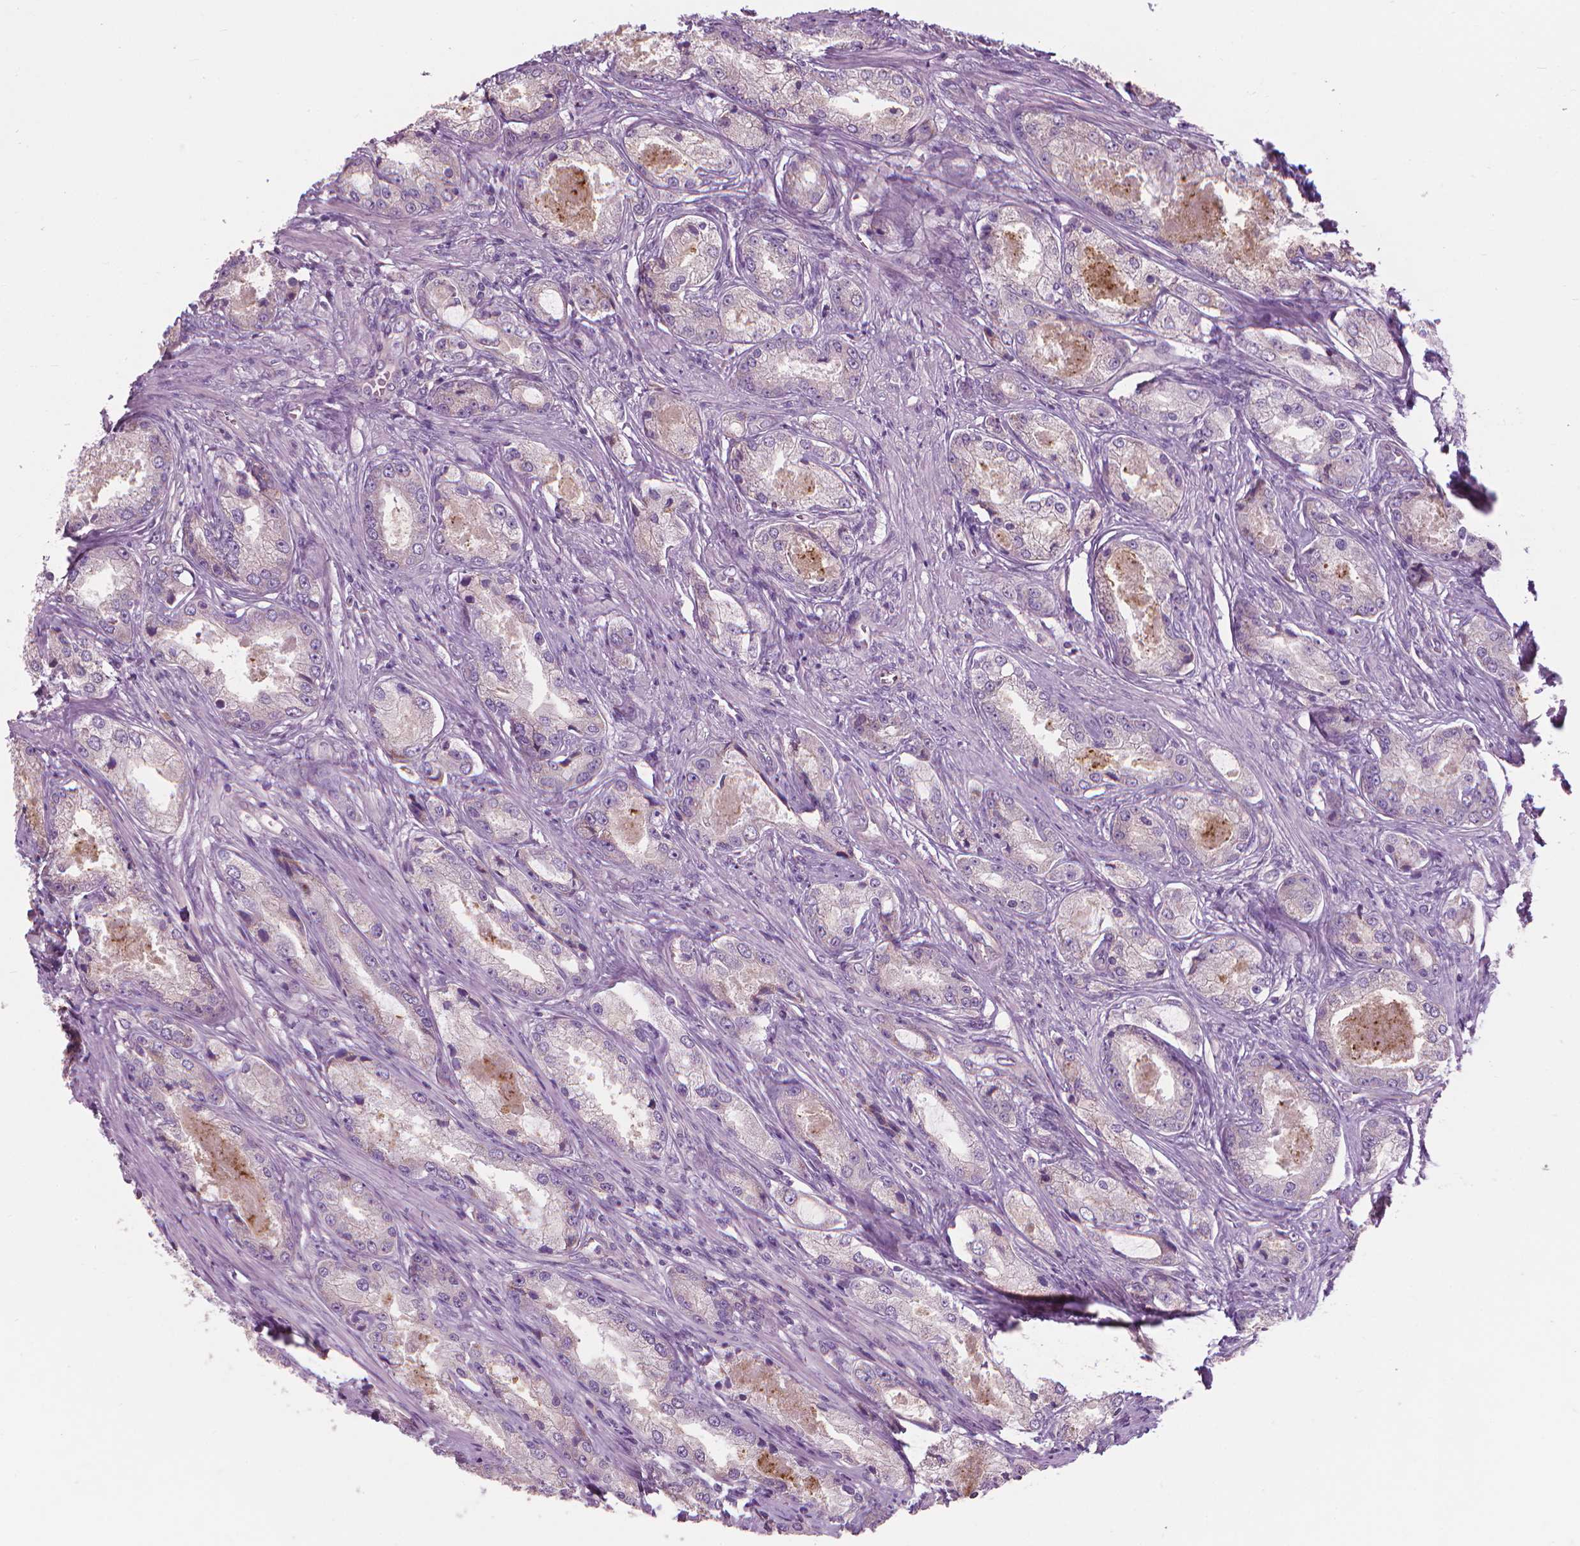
{"staining": {"intensity": "negative", "quantity": "none", "location": "none"}, "tissue": "prostate cancer", "cell_type": "Tumor cells", "image_type": "cancer", "snomed": [{"axis": "morphology", "description": "Adenocarcinoma, Low grade"}, {"axis": "topography", "description": "Prostate"}], "caption": "There is no significant expression in tumor cells of adenocarcinoma (low-grade) (prostate). The staining is performed using DAB (3,3'-diaminobenzidine) brown chromogen with nuclei counter-stained in using hematoxylin.", "gene": "RIIAD1", "patient": {"sex": "male", "age": 68}}